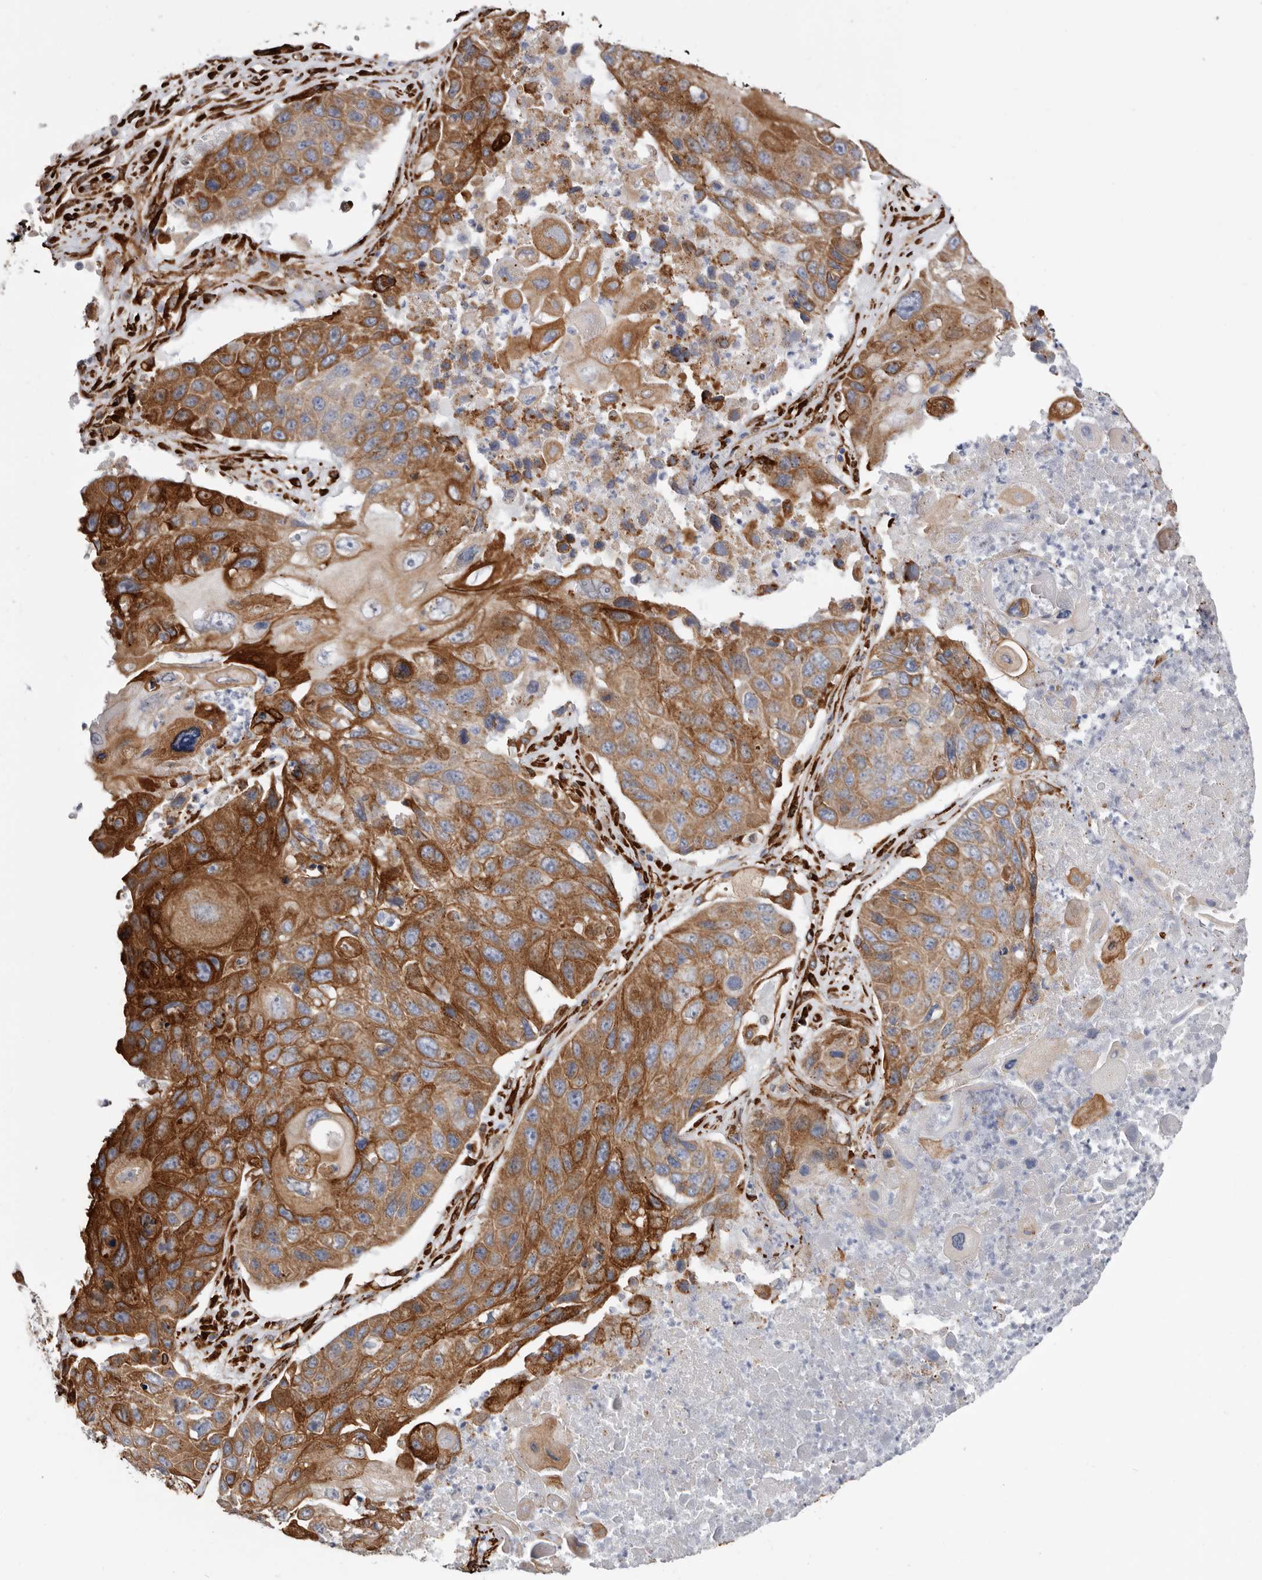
{"staining": {"intensity": "strong", "quantity": ">75%", "location": "cytoplasmic/membranous"}, "tissue": "lung cancer", "cell_type": "Tumor cells", "image_type": "cancer", "snomed": [{"axis": "morphology", "description": "Squamous cell carcinoma, NOS"}, {"axis": "topography", "description": "Lung"}], "caption": "High-power microscopy captured an immunohistochemistry (IHC) image of lung squamous cell carcinoma, revealing strong cytoplasmic/membranous staining in about >75% of tumor cells. Nuclei are stained in blue.", "gene": "SEMA3E", "patient": {"sex": "male", "age": 61}}